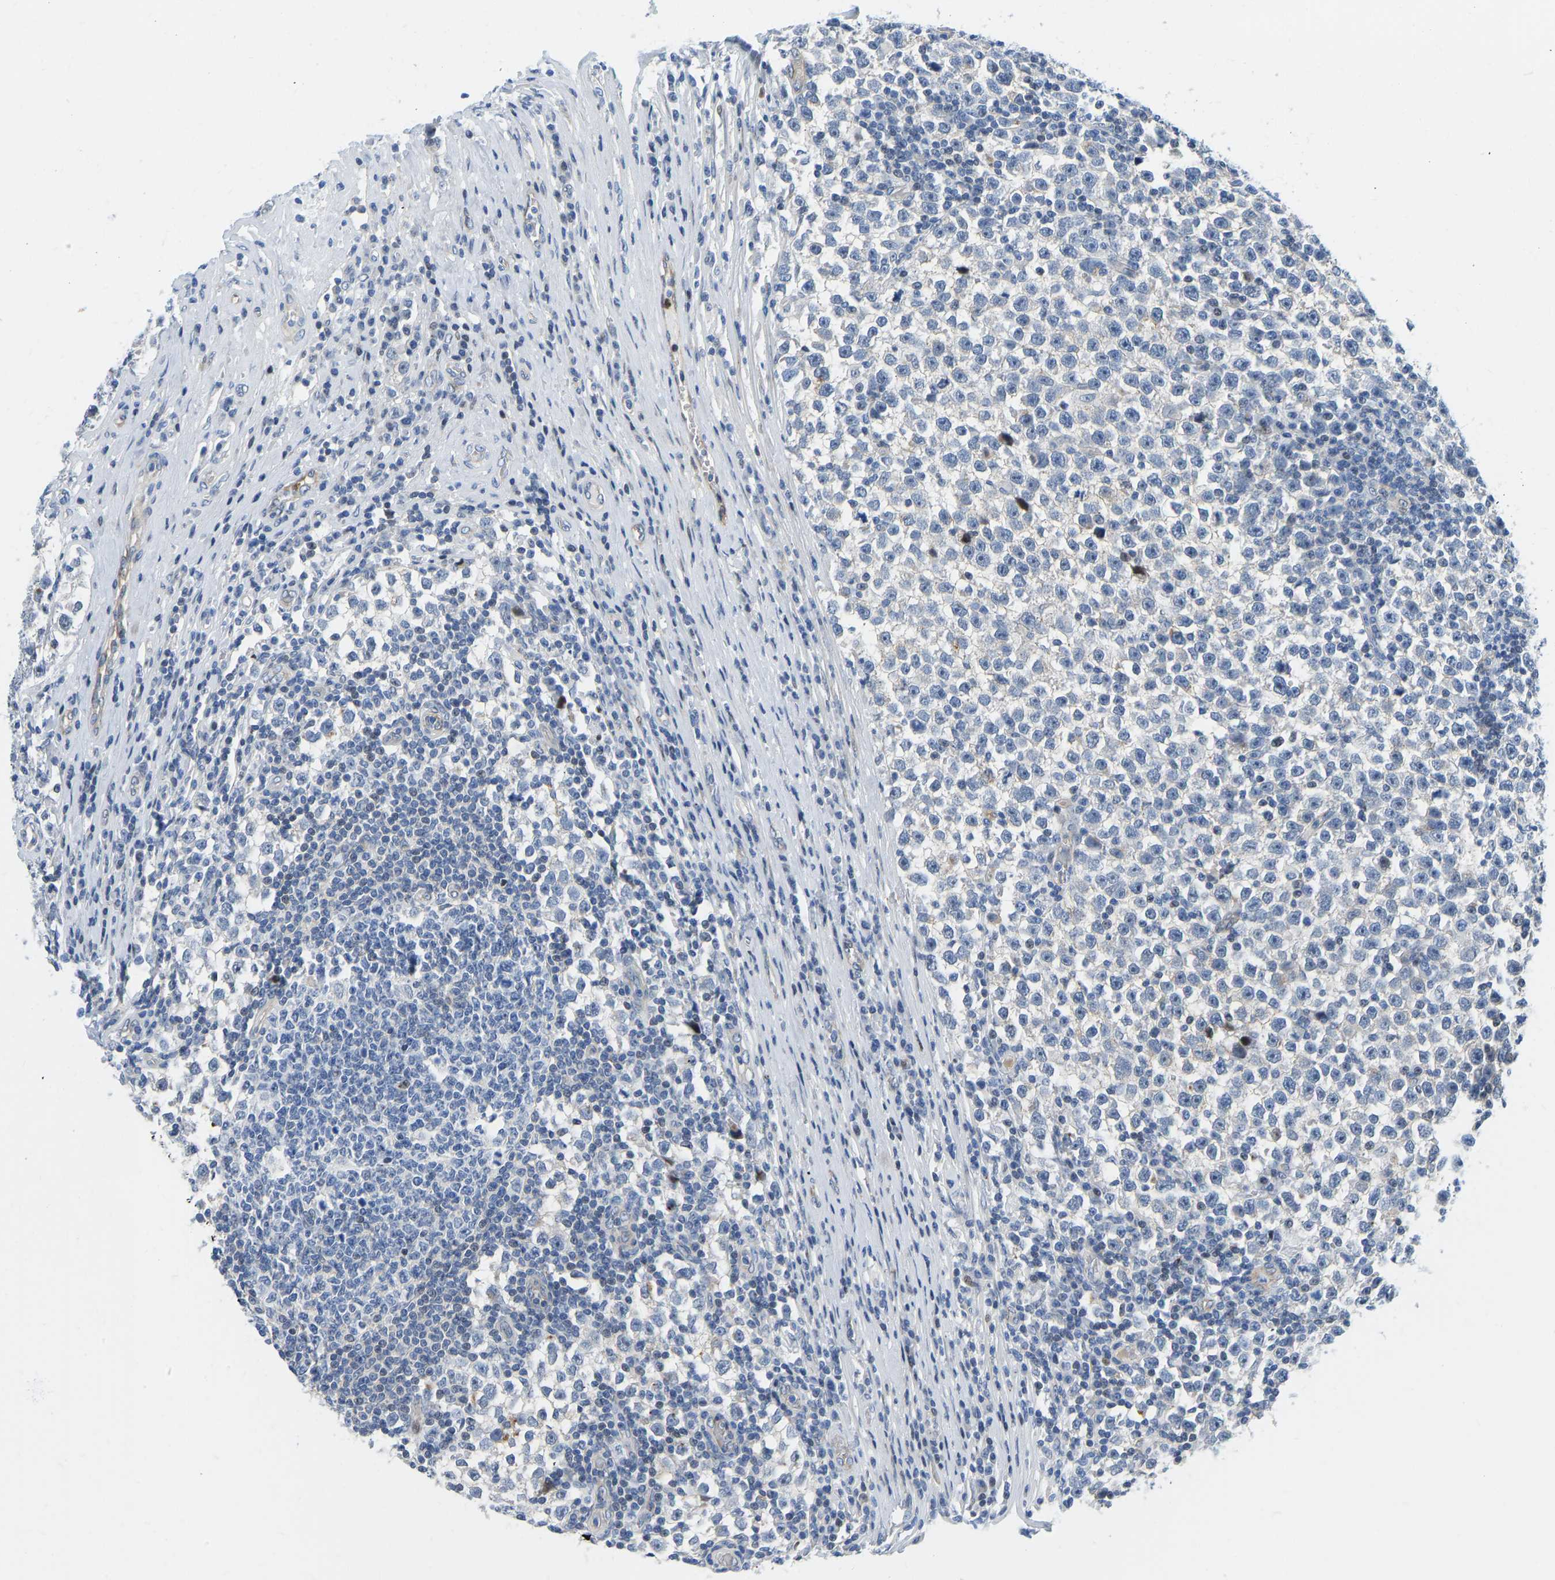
{"staining": {"intensity": "negative", "quantity": "none", "location": "none"}, "tissue": "testis cancer", "cell_type": "Tumor cells", "image_type": "cancer", "snomed": [{"axis": "morphology", "description": "Normal tissue, NOS"}, {"axis": "morphology", "description": "Seminoma, NOS"}, {"axis": "topography", "description": "Testis"}], "caption": "The micrograph demonstrates no staining of tumor cells in testis cancer (seminoma).", "gene": "HDAC5", "patient": {"sex": "male", "age": 43}}